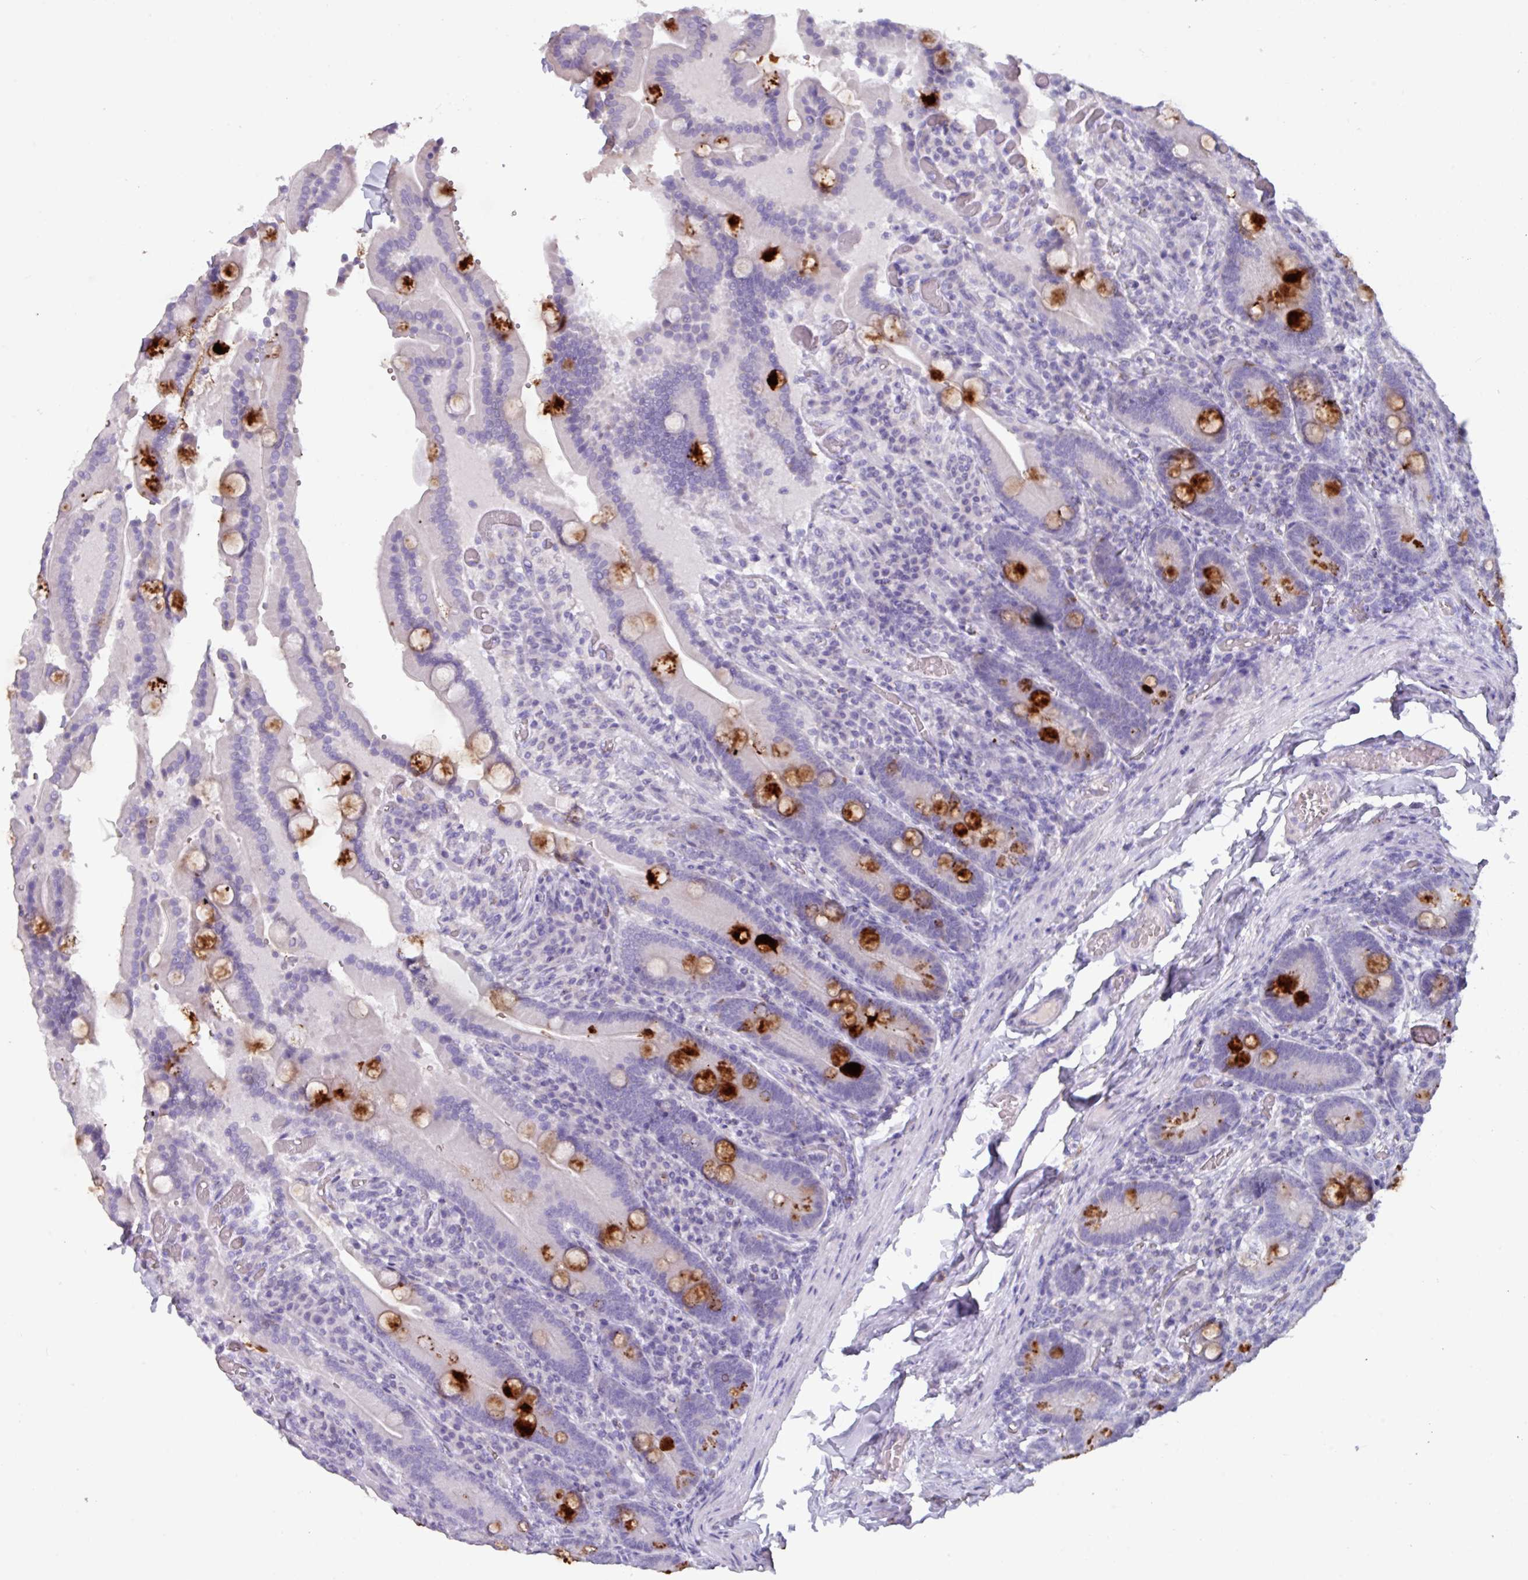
{"staining": {"intensity": "strong", "quantity": "<25%", "location": "cytoplasmic/membranous"}, "tissue": "duodenum", "cell_type": "Glandular cells", "image_type": "normal", "snomed": [{"axis": "morphology", "description": "Normal tissue, NOS"}, {"axis": "topography", "description": "Duodenum"}], "caption": "Unremarkable duodenum exhibits strong cytoplasmic/membranous expression in approximately <25% of glandular cells The staining was performed using DAB (3,3'-diaminobenzidine) to visualize the protein expression in brown, while the nuclei were stained in blue with hematoxylin (Magnification: 20x)..", "gene": "OR2T10", "patient": {"sex": "female", "age": 62}}